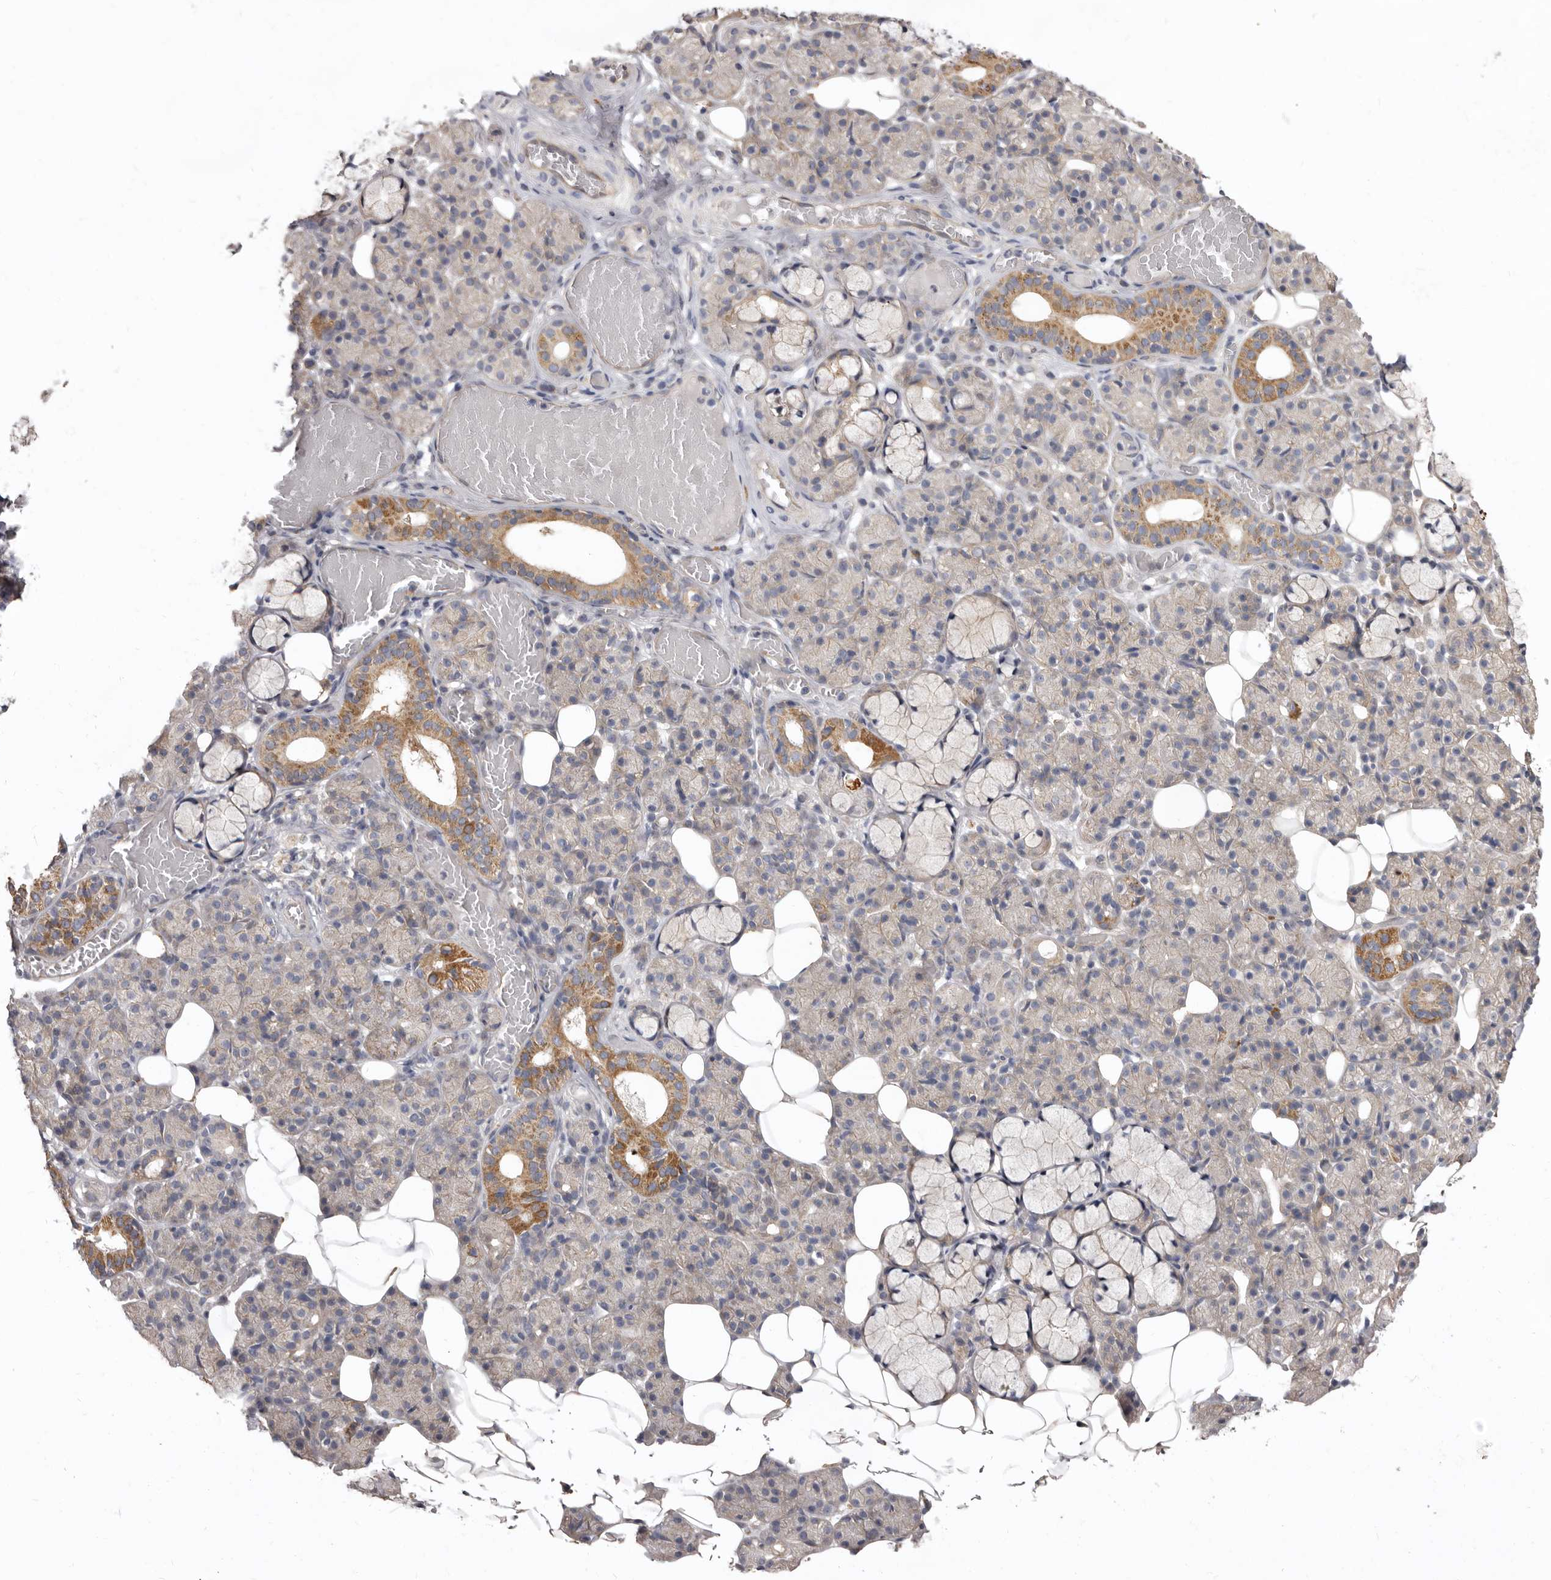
{"staining": {"intensity": "strong", "quantity": "<25%", "location": "cytoplasmic/membranous"}, "tissue": "salivary gland", "cell_type": "Glandular cells", "image_type": "normal", "snomed": [{"axis": "morphology", "description": "Normal tissue, NOS"}, {"axis": "topography", "description": "Salivary gland"}], "caption": "IHC of normal human salivary gland displays medium levels of strong cytoplasmic/membranous positivity in approximately <25% of glandular cells.", "gene": "FMO2", "patient": {"sex": "male", "age": 63}}